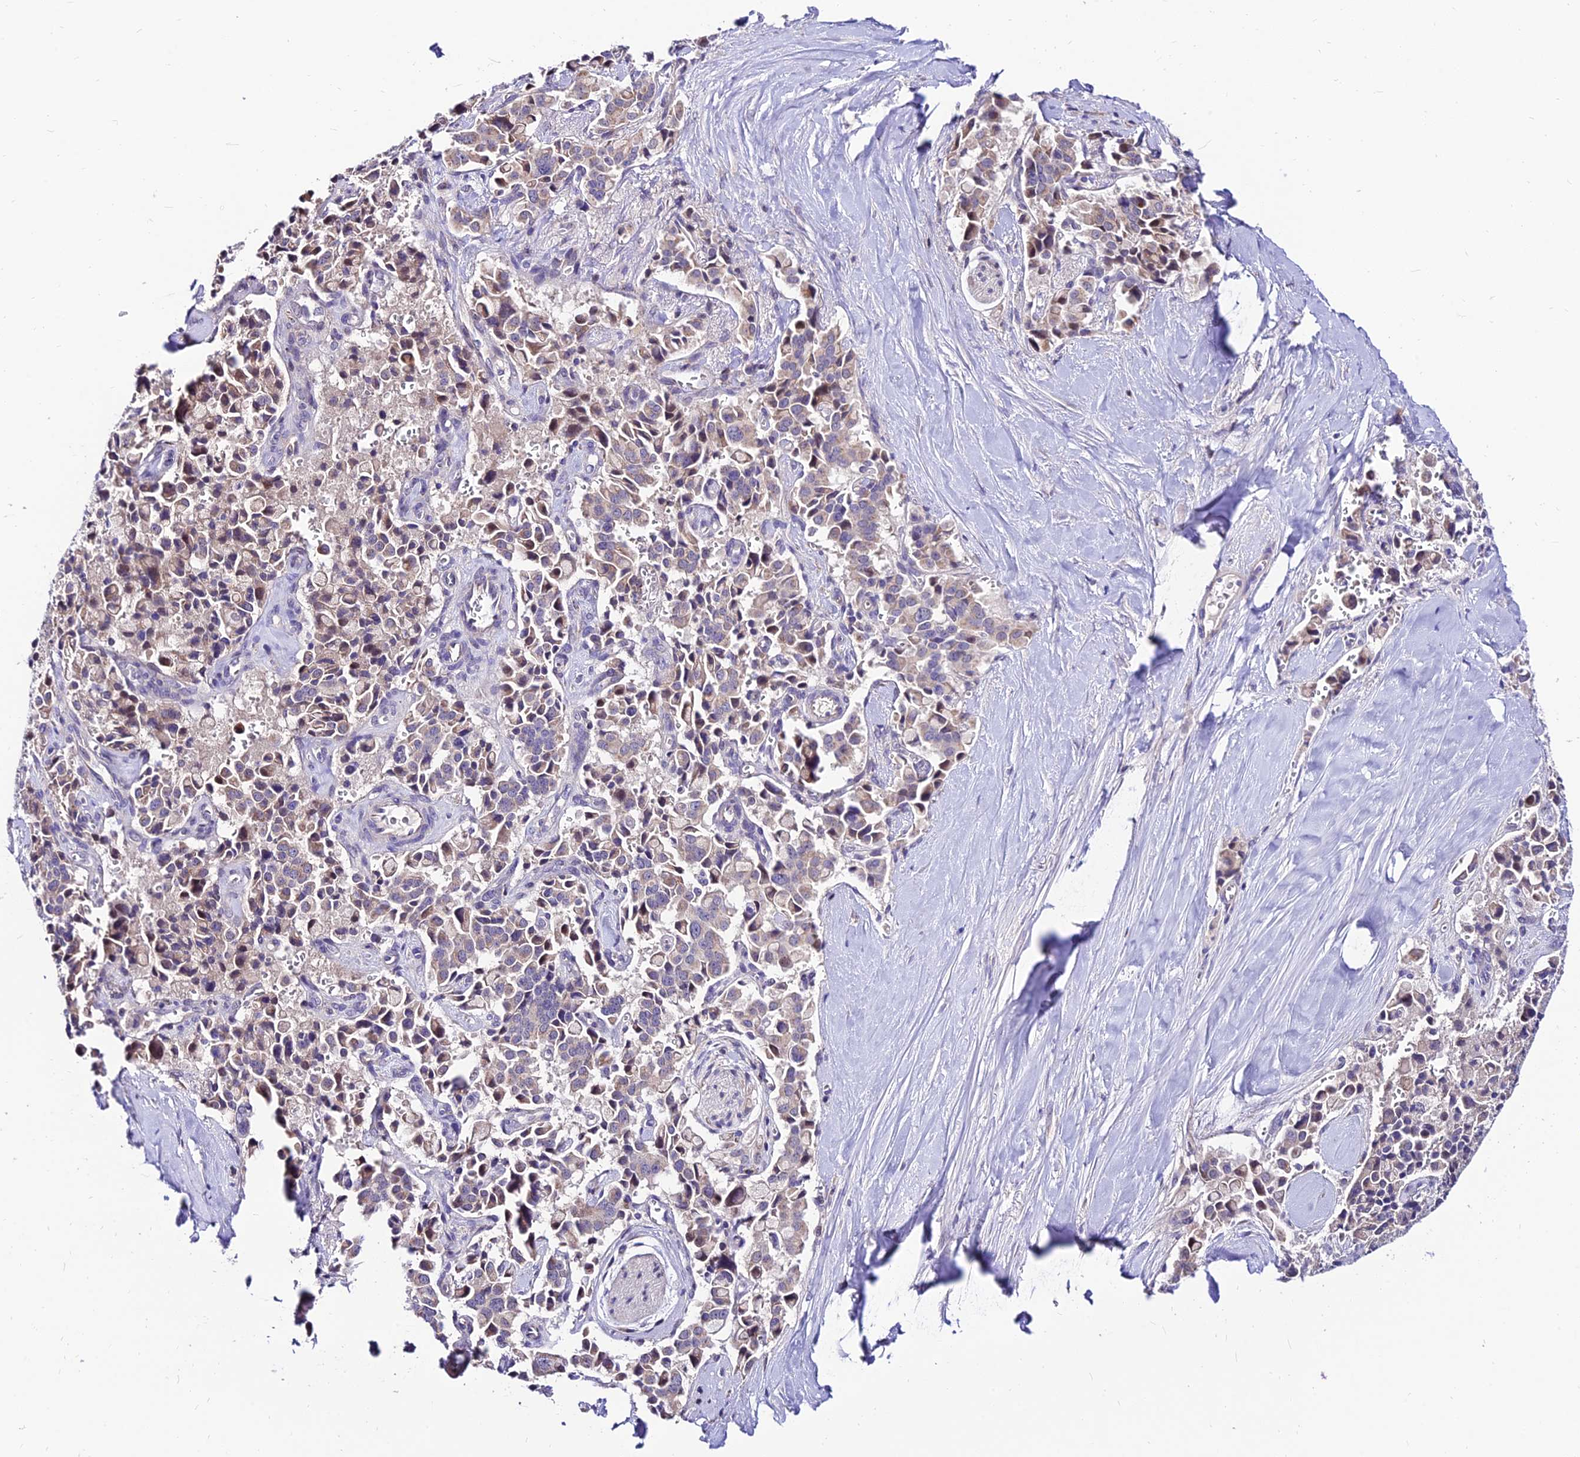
{"staining": {"intensity": "weak", "quantity": "<25%", "location": "cytoplasmic/membranous"}, "tissue": "pancreatic cancer", "cell_type": "Tumor cells", "image_type": "cancer", "snomed": [{"axis": "morphology", "description": "Adenocarcinoma, NOS"}, {"axis": "topography", "description": "Pancreas"}], "caption": "IHC micrograph of neoplastic tissue: human pancreatic cancer (adenocarcinoma) stained with DAB displays no significant protein expression in tumor cells.", "gene": "C6orf132", "patient": {"sex": "male", "age": 65}}